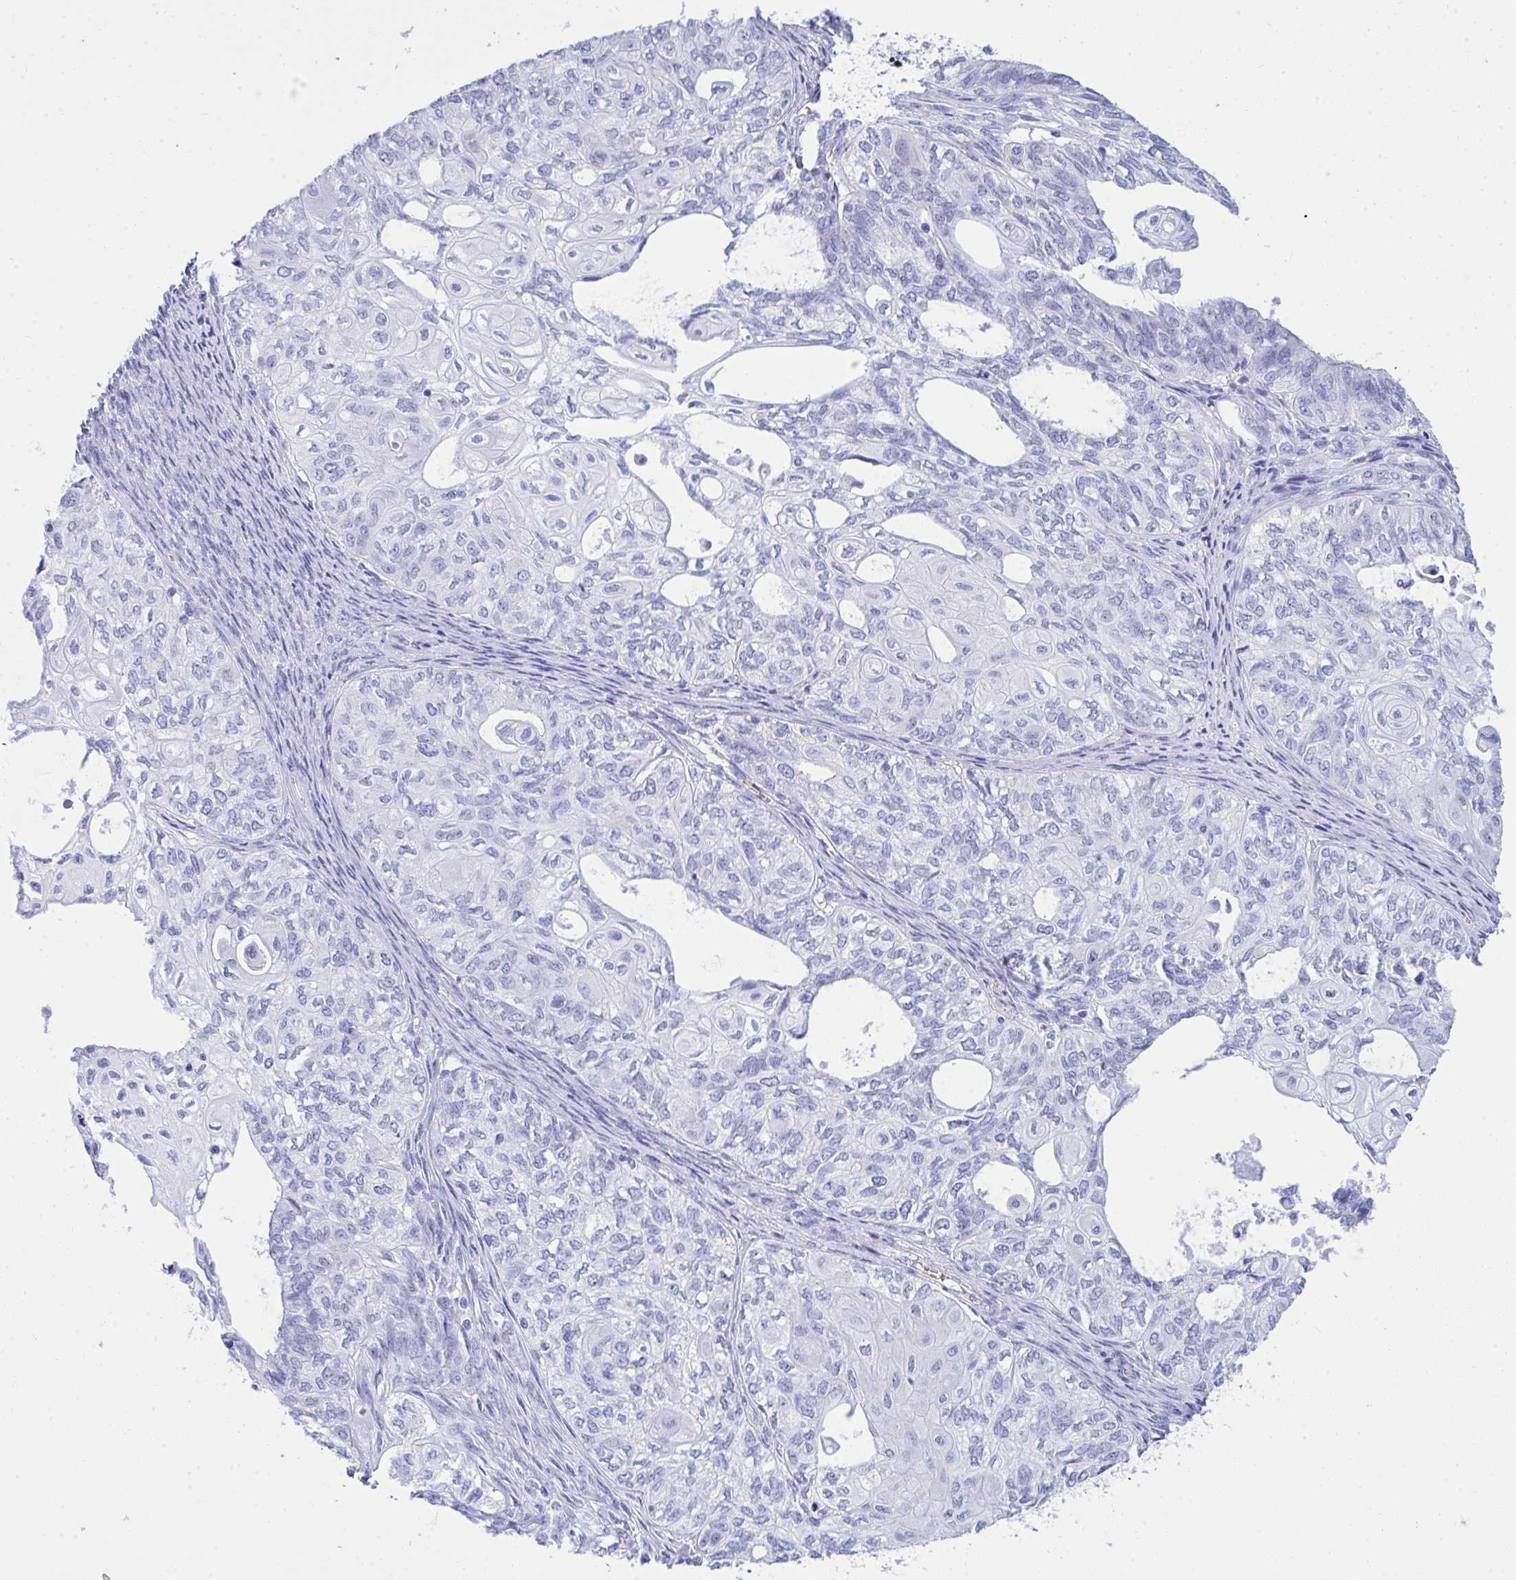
{"staining": {"intensity": "negative", "quantity": "none", "location": "none"}, "tissue": "ovarian cancer", "cell_type": "Tumor cells", "image_type": "cancer", "snomed": [{"axis": "morphology", "description": "Carcinoma, endometroid"}, {"axis": "topography", "description": "Ovary"}], "caption": "Immunohistochemistry micrograph of ovarian endometroid carcinoma stained for a protein (brown), which displays no positivity in tumor cells.", "gene": "ANK1", "patient": {"sex": "female", "age": 64}}